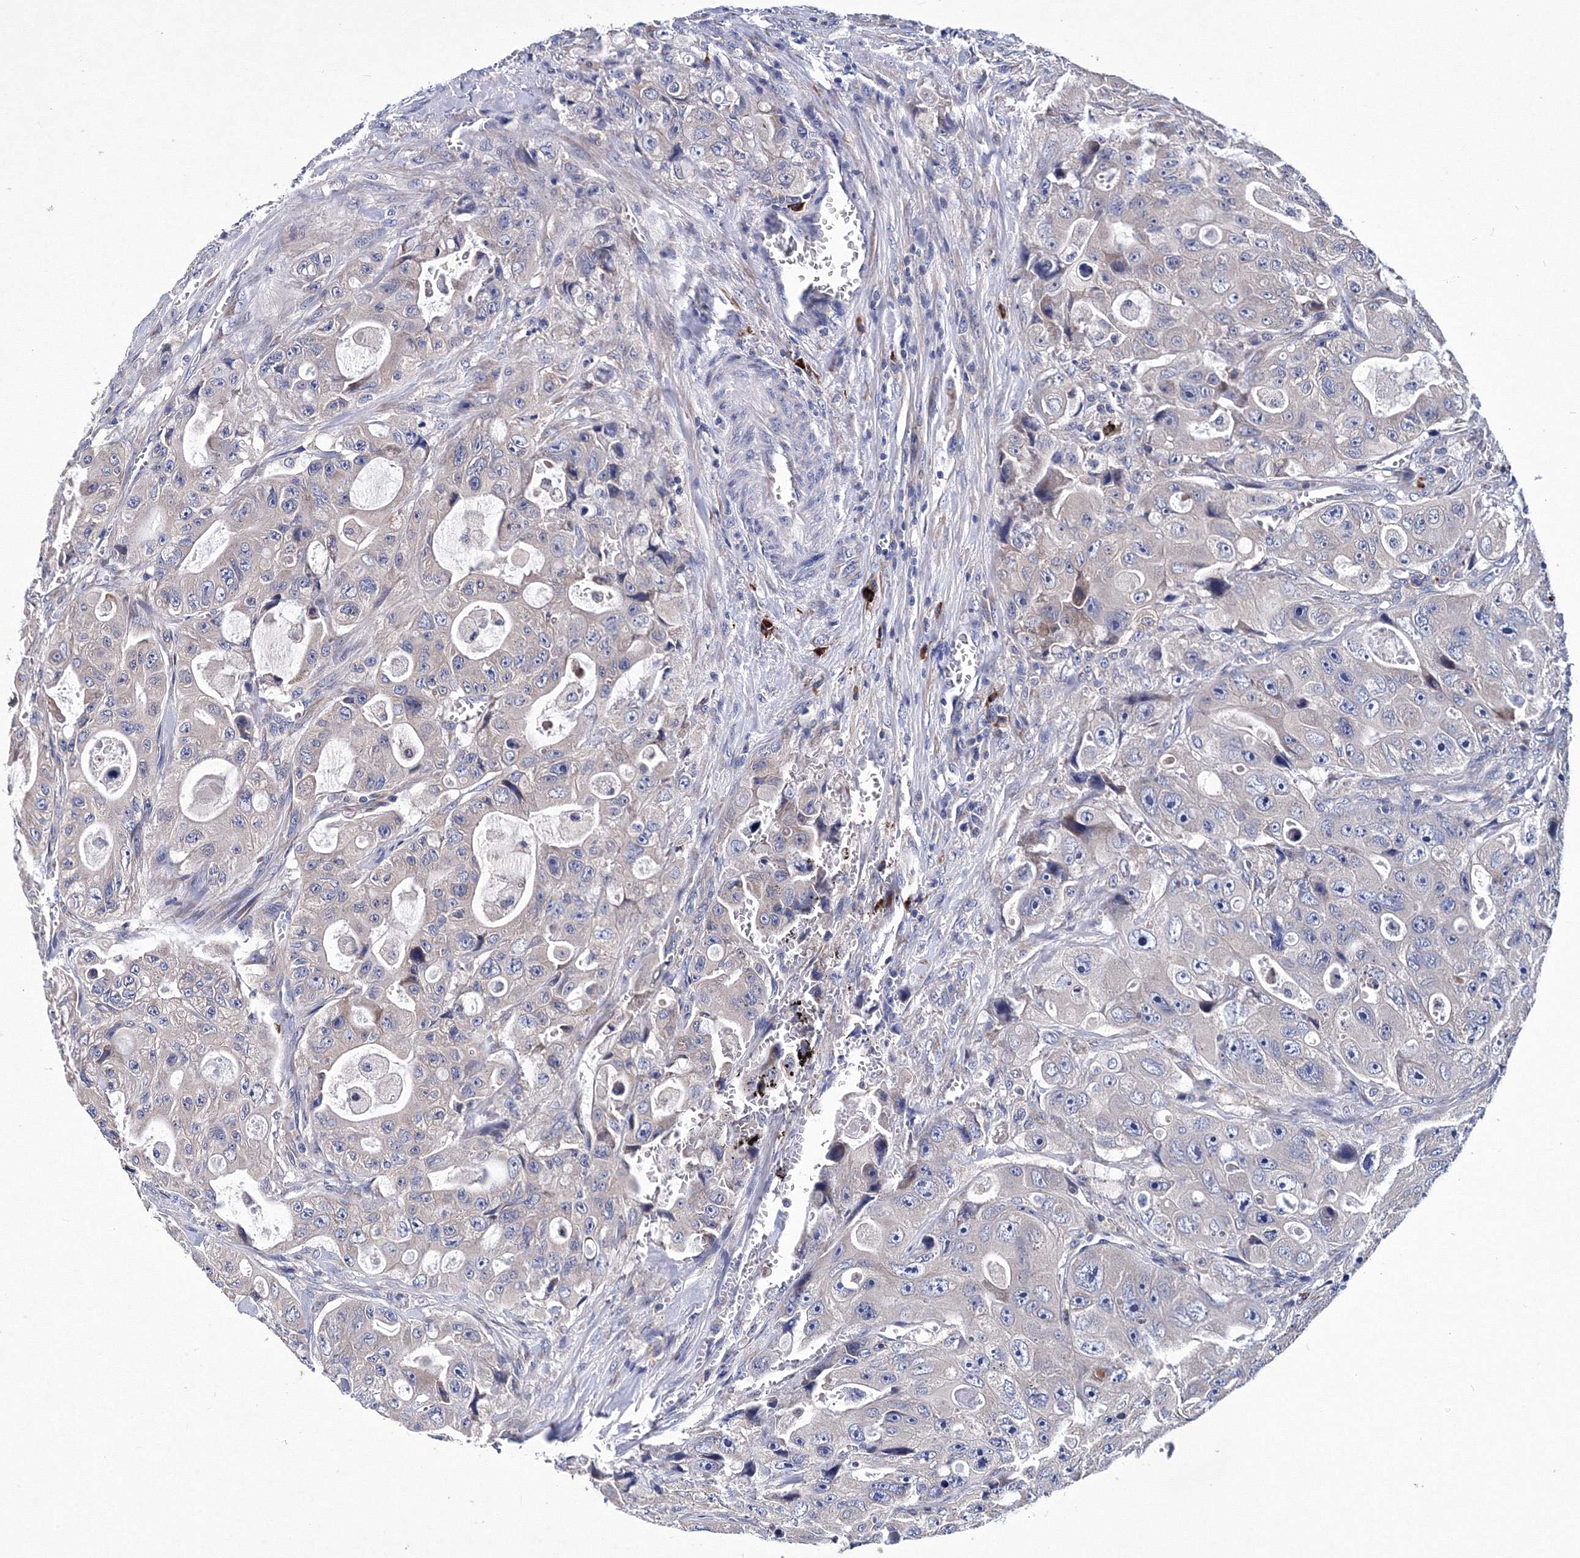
{"staining": {"intensity": "negative", "quantity": "none", "location": "none"}, "tissue": "colorectal cancer", "cell_type": "Tumor cells", "image_type": "cancer", "snomed": [{"axis": "morphology", "description": "Adenocarcinoma, NOS"}, {"axis": "topography", "description": "Colon"}], "caption": "High power microscopy photomicrograph of an IHC photomicrograph of adenocarcinoma (colorectal), revealing no significant expression in tumor cells.", "gene": "TRPM2", "patient": {"sex": "female", "age": 46}}